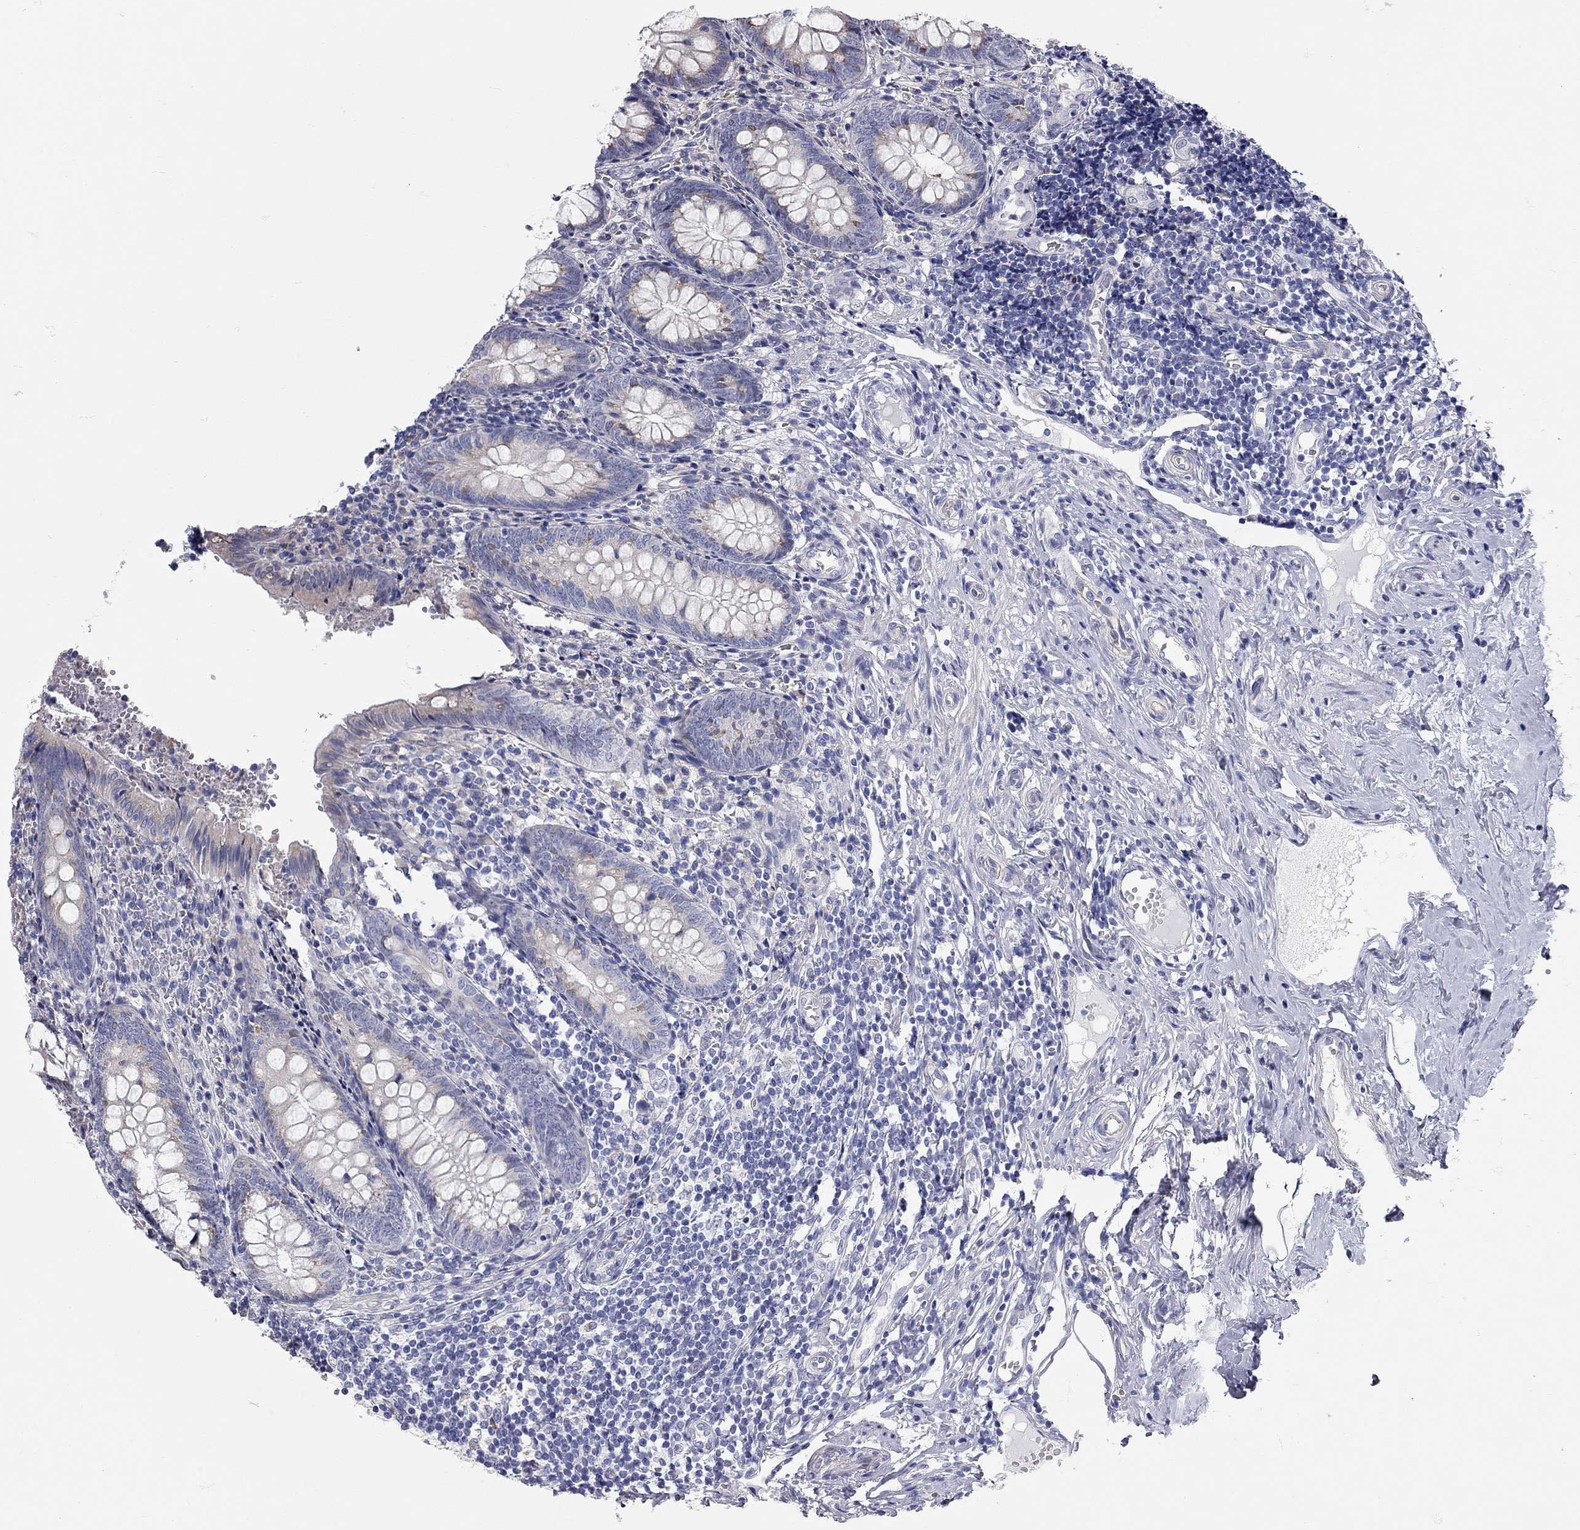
{"staining": {"intensity": "negative", "quantity": "none", "location": "none"}, "tissue": "appendix", "cell_type": "Glandular cells", "image_type": "normal", "snomed": [{"axis": "morphology", "description": "Normal tissue, NOS"}, {"axis": "topography", "description": "Appendix"}], "caption": "Immunohistochemistry (IHC) image of benign appendix: appendix stained with DAB (3,3'-diaminobenzidine) displays no significant protein staining in glandular cells.", "gene": "XAGE2", "patient": {"sex": "female", "age": 23}}